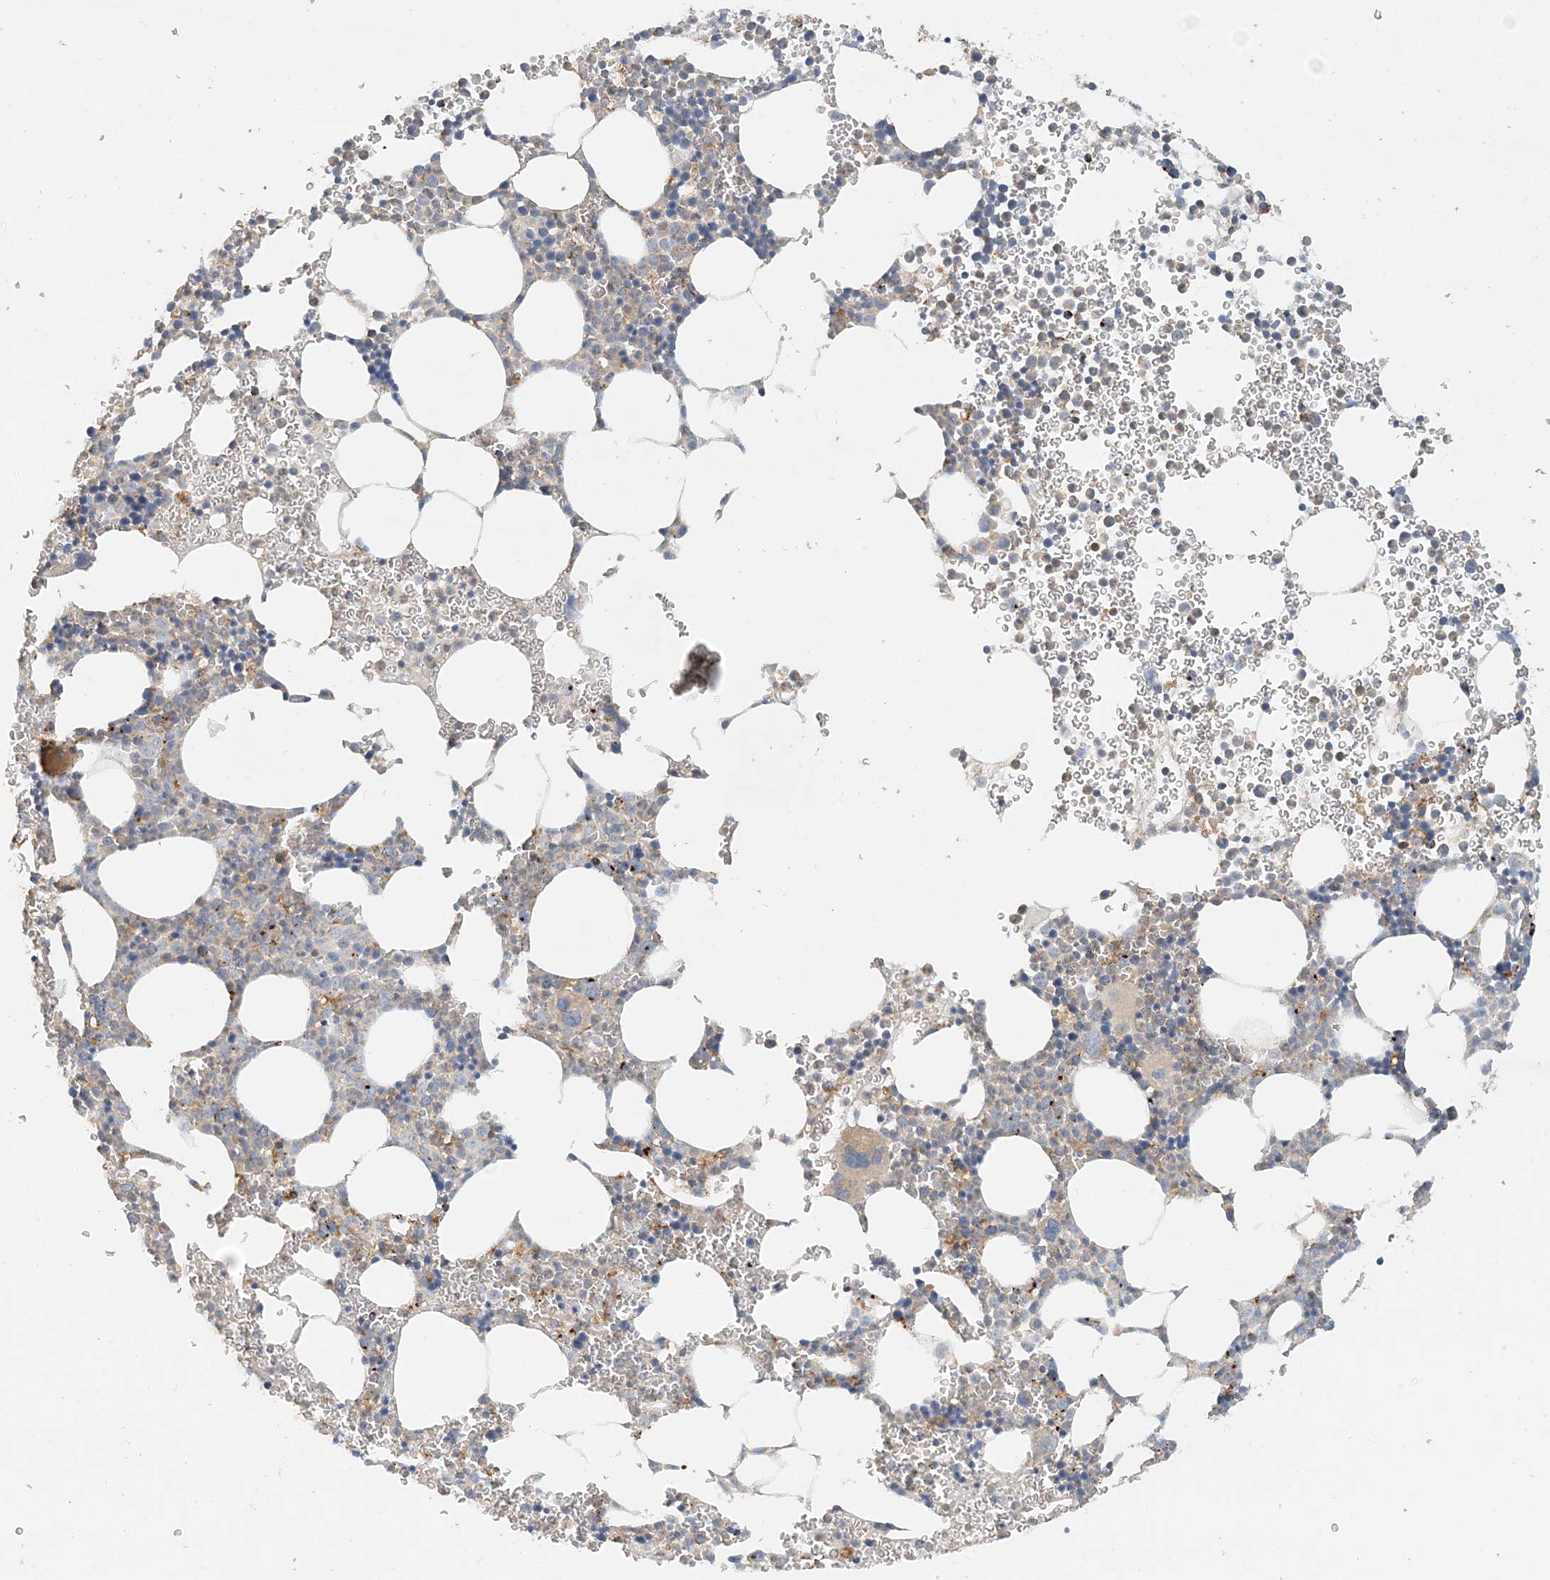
{"staining": {"intensity": "moderate", "quantity": "<25%", "location": "cytoplasmic/membranous"}, "tissue": "bone marrow", "cell_type": "Hematopoietic cells", "image_type": "normal", "snomed": [{"axis": "morphology", "description": "Normal tissue, NOS"}, {"axis": "topography", "description": "Bone marrow"}], "caption": "Hematopoietic cells demonstrate low levels of moderate cytoplasmic/membranous positivity in about <25% of cells in normal human bone marrow.", "gene": "SPPL2A", "patient": {"sex": "female", "age": 78}}